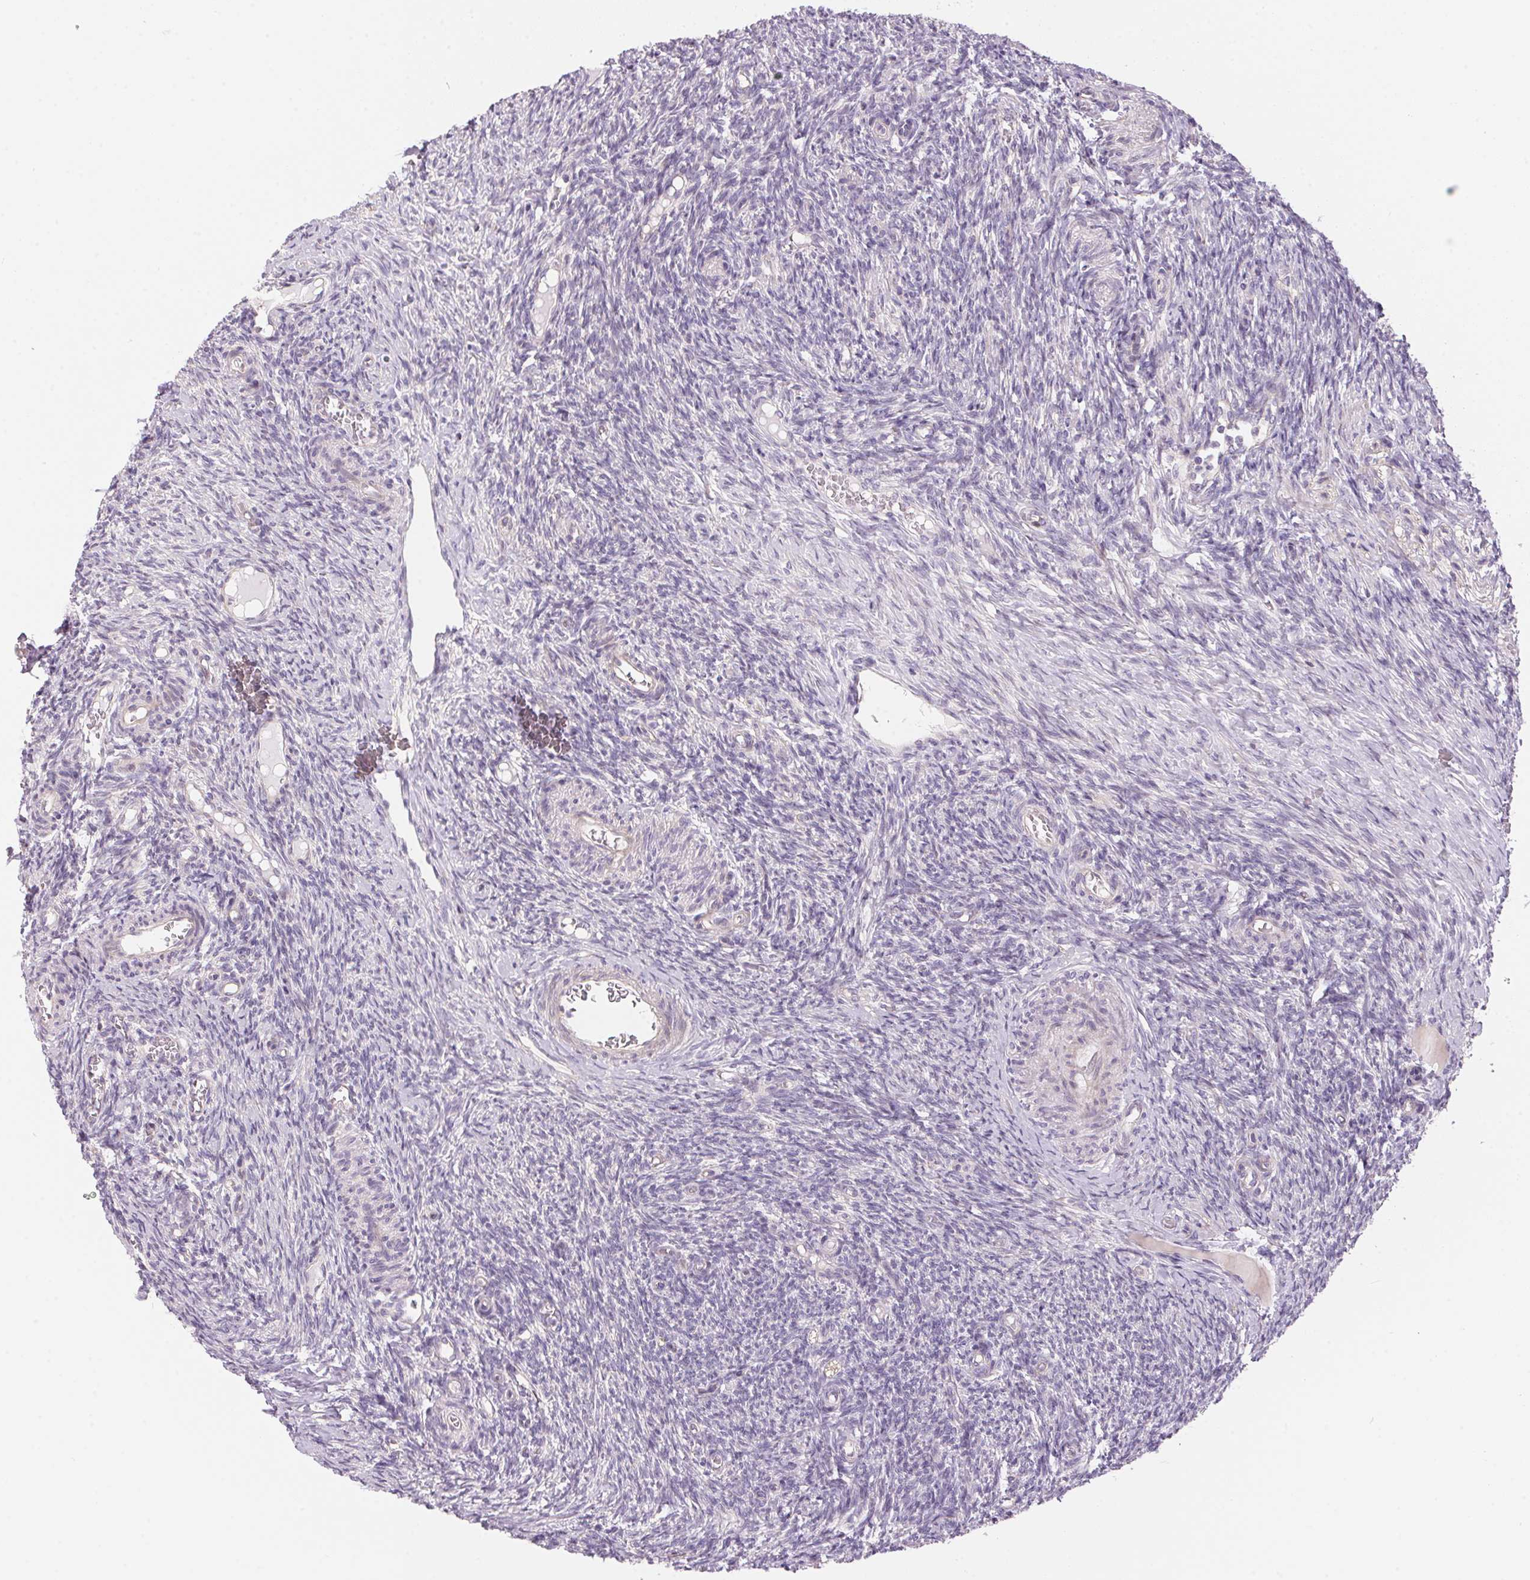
{"staining": {"intensity": "negative", "quantity": "none", "location": "none"}, "tissue": "ovary", "cell_type": "Ovarian stroma cells", "image_type": "normal", "snomed": [{"axis": "morphology", "description": "Normal tissue, NOS"}, {"axis": "topography", "description": "Ovary"}], "caption": "High power microscopy image of an immunohistochemistry photomicrograph of normal ovary, revealing no significant staining in ovarian stroma cells. The staining is performed using DAB brown chromogen with nuclei counter-stained in using hematoxylin.", "gene": "UNC13B", "patient": {"sex": "female", "age": 39}}